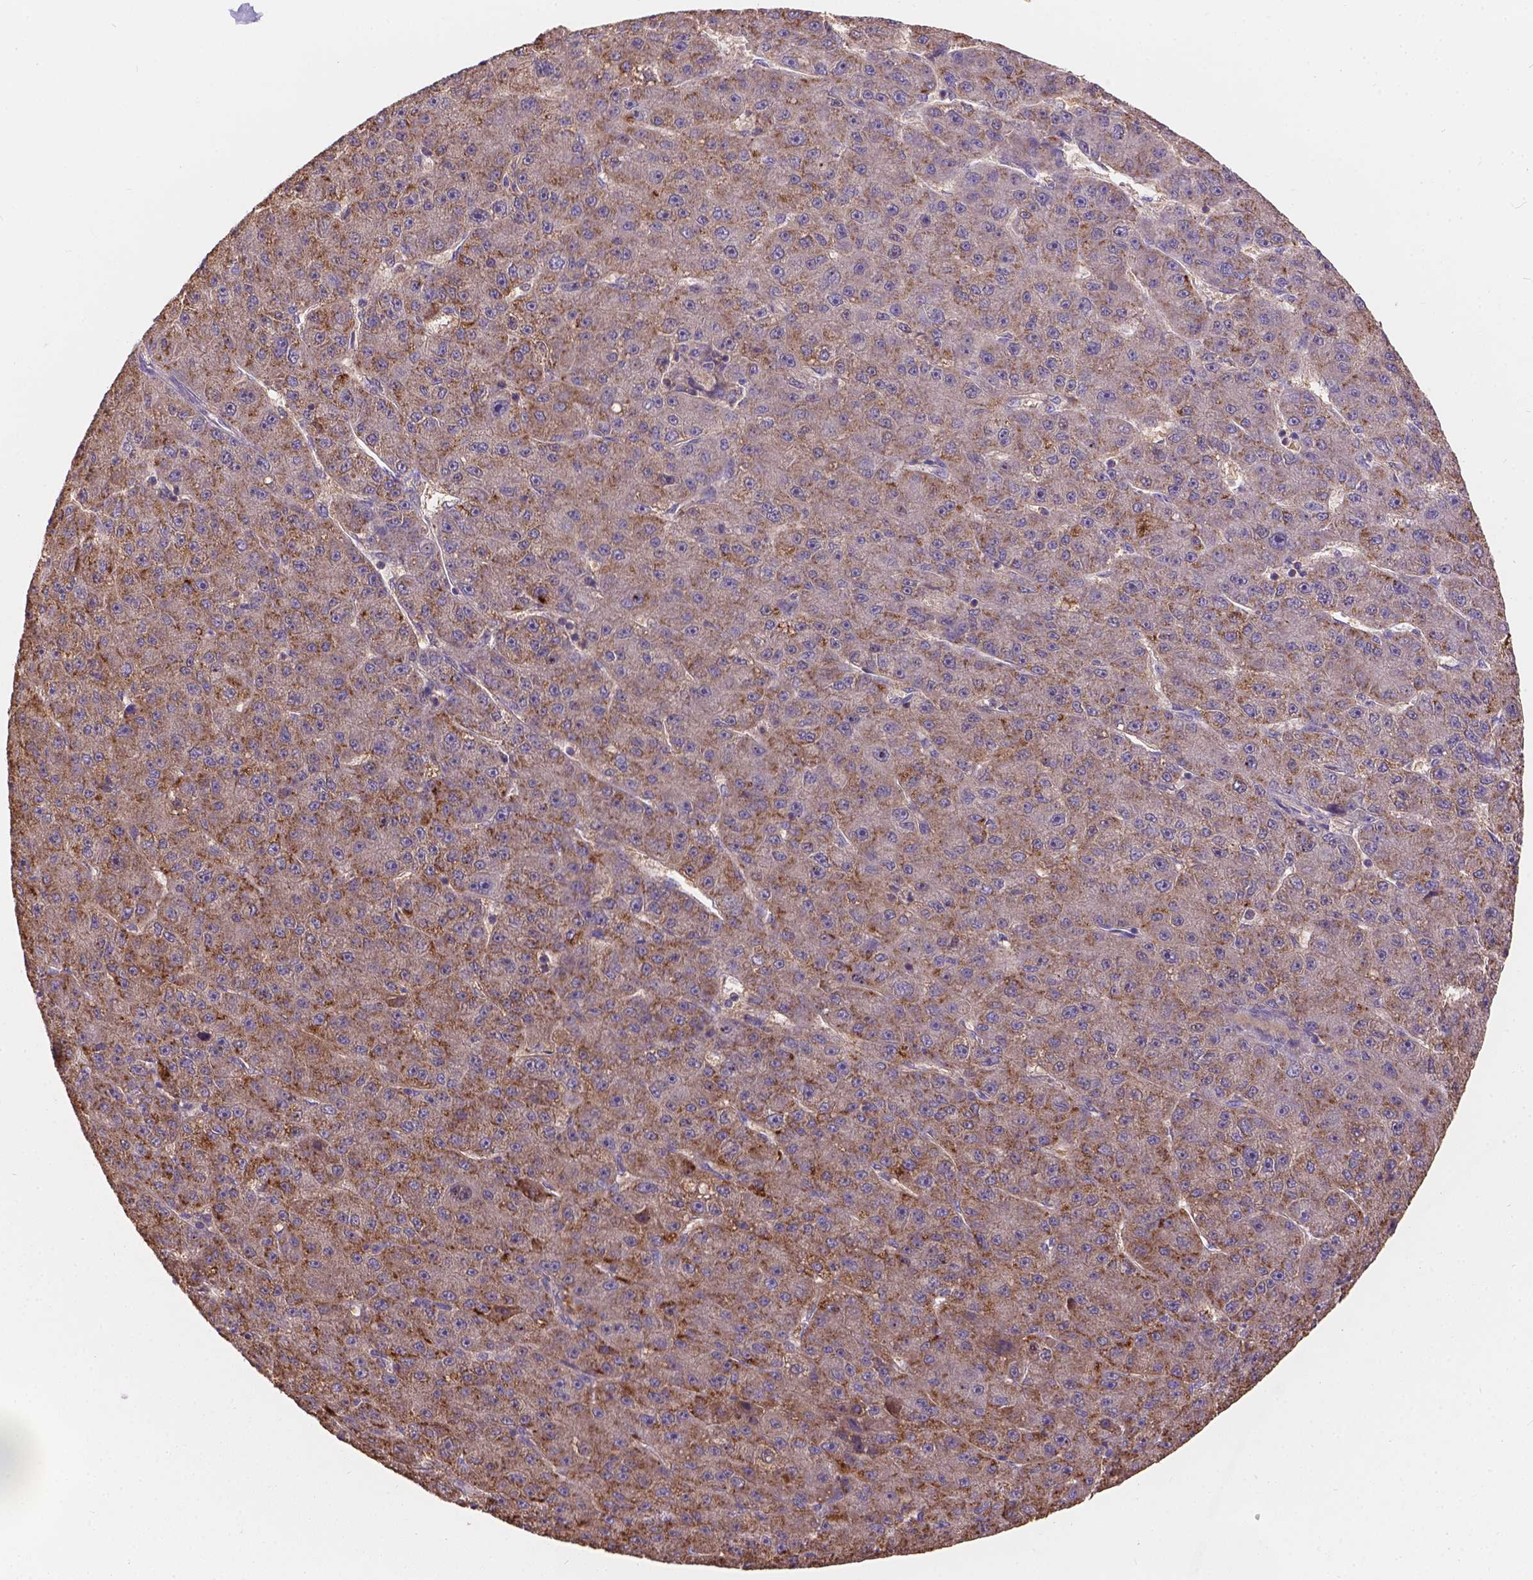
{"staining": {"intensity": "strong", "quantity": ">75%", "location": "cytoplasmic/membranous"}, "tissue": "liver cancer", "cell_type": "Tumor cells", "image_type": "cancer", "snomed": [{"axis": "morphology", "description": "Carcinoma, Hepatocellular, NOS"}, {"axis": "topography", "description": "Liver"}], "caption": "Brown immunohistochemical staining in liver cancer displays strong cytoplasmic/membranous staining in approximately >75% of tumor cells. The staining is performed using DAB (3,3'-diaminobenzidine) brown chromogen to label protein expression. The nuclei are counter-stained blue using hematoxylin.", "gene": "CDK10", "patient": {"sex": "male", "age": 67}}